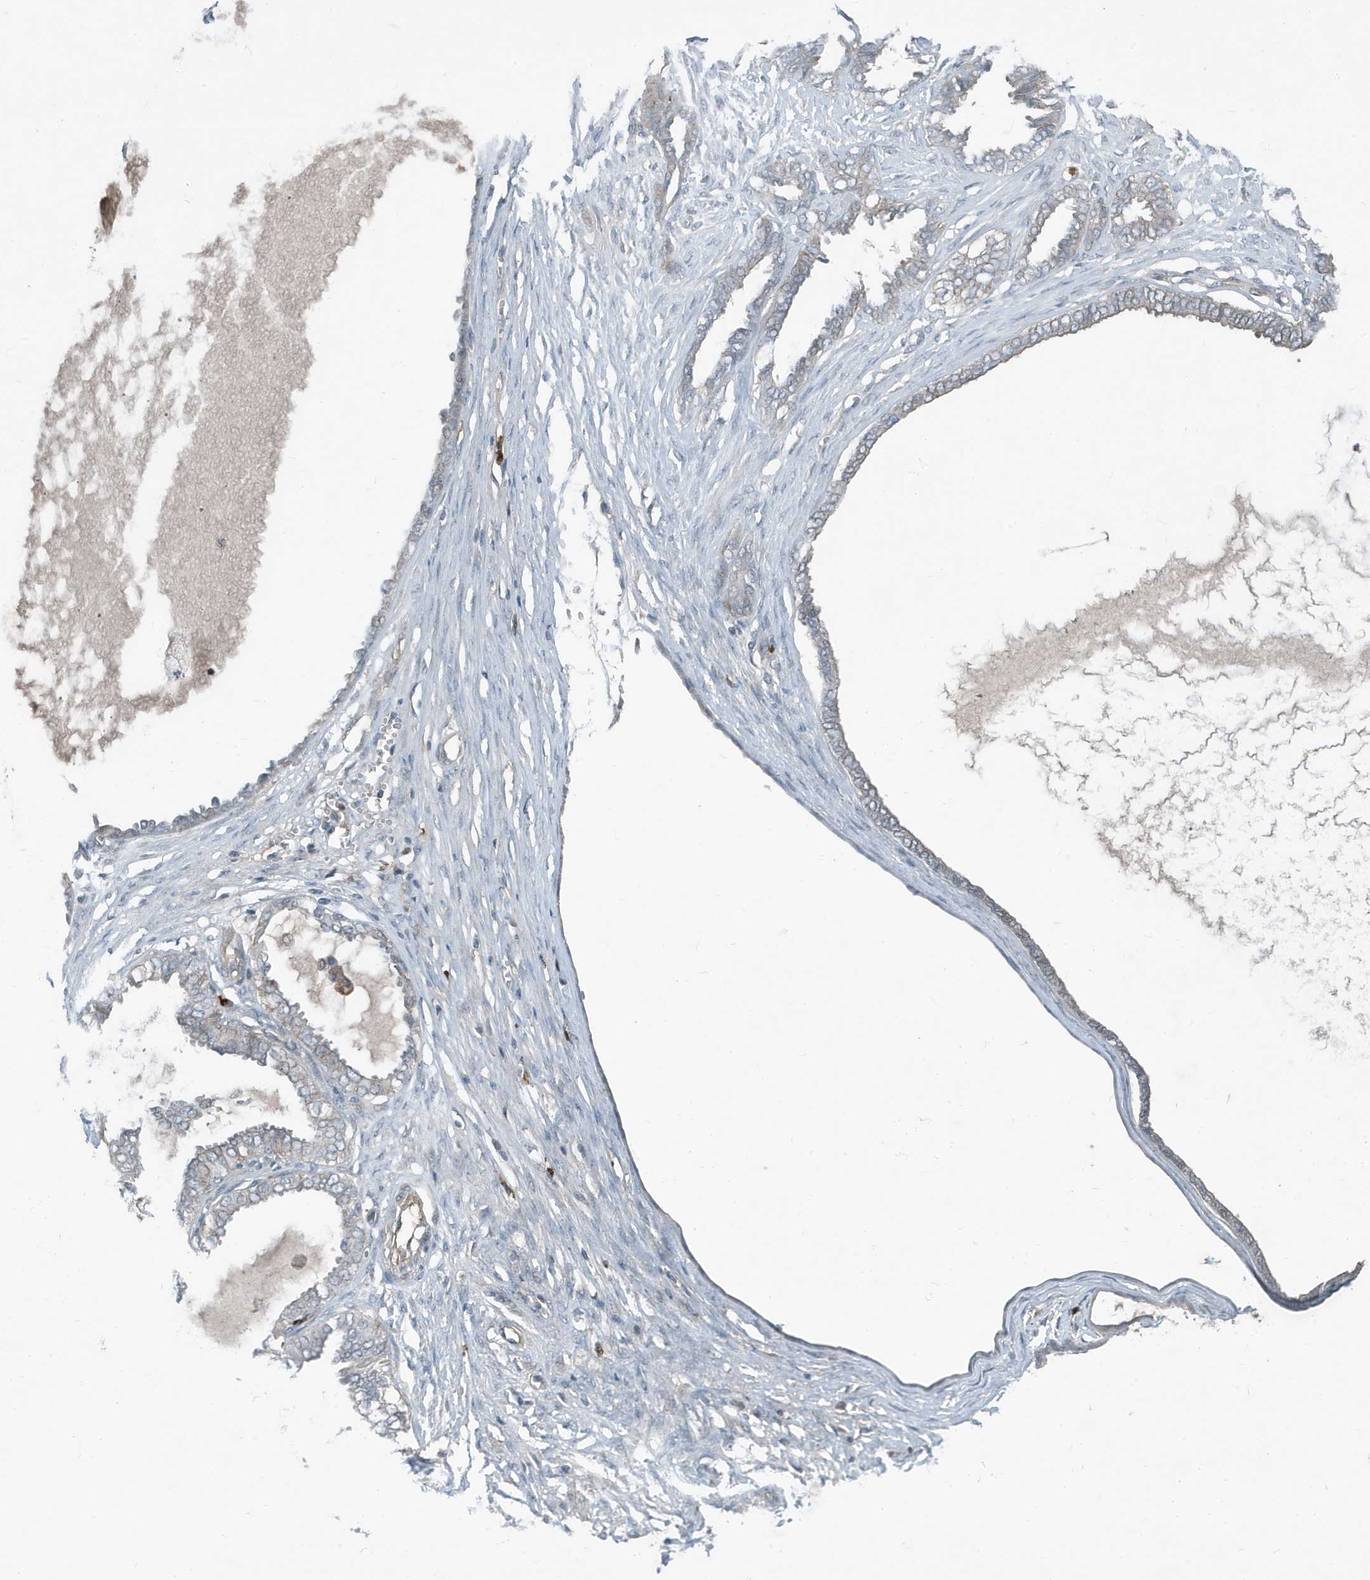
{"staining": {"intensity": "moderate", "quantity": "<25%", "location": "cytoplasmic/membranous"}, "tissue": "ovarian cancer", "cell_type": "Tumor cells", "image_type": "cancer", "snomed": [{"axis": "morphology", "description": "Carcinoma, NOS"}, {"axis": "morphology", "description": "Carcinoma, endometroid"}, {"axis": "topography", "description": "Ovary"}], "caption": "Immunohistochemistry (IHC) image of neoplastic tissue: human ovarian cancer stained using immunohistochemistry demonstrates low levels of moderate protein expression localized specifically in the cytoplasmic/membranous of tumor cells, appearing as a cytoplasmic/membranous brown color.", "gene": "DAPP1", "patient": {"sex": "female", "age": 50}}